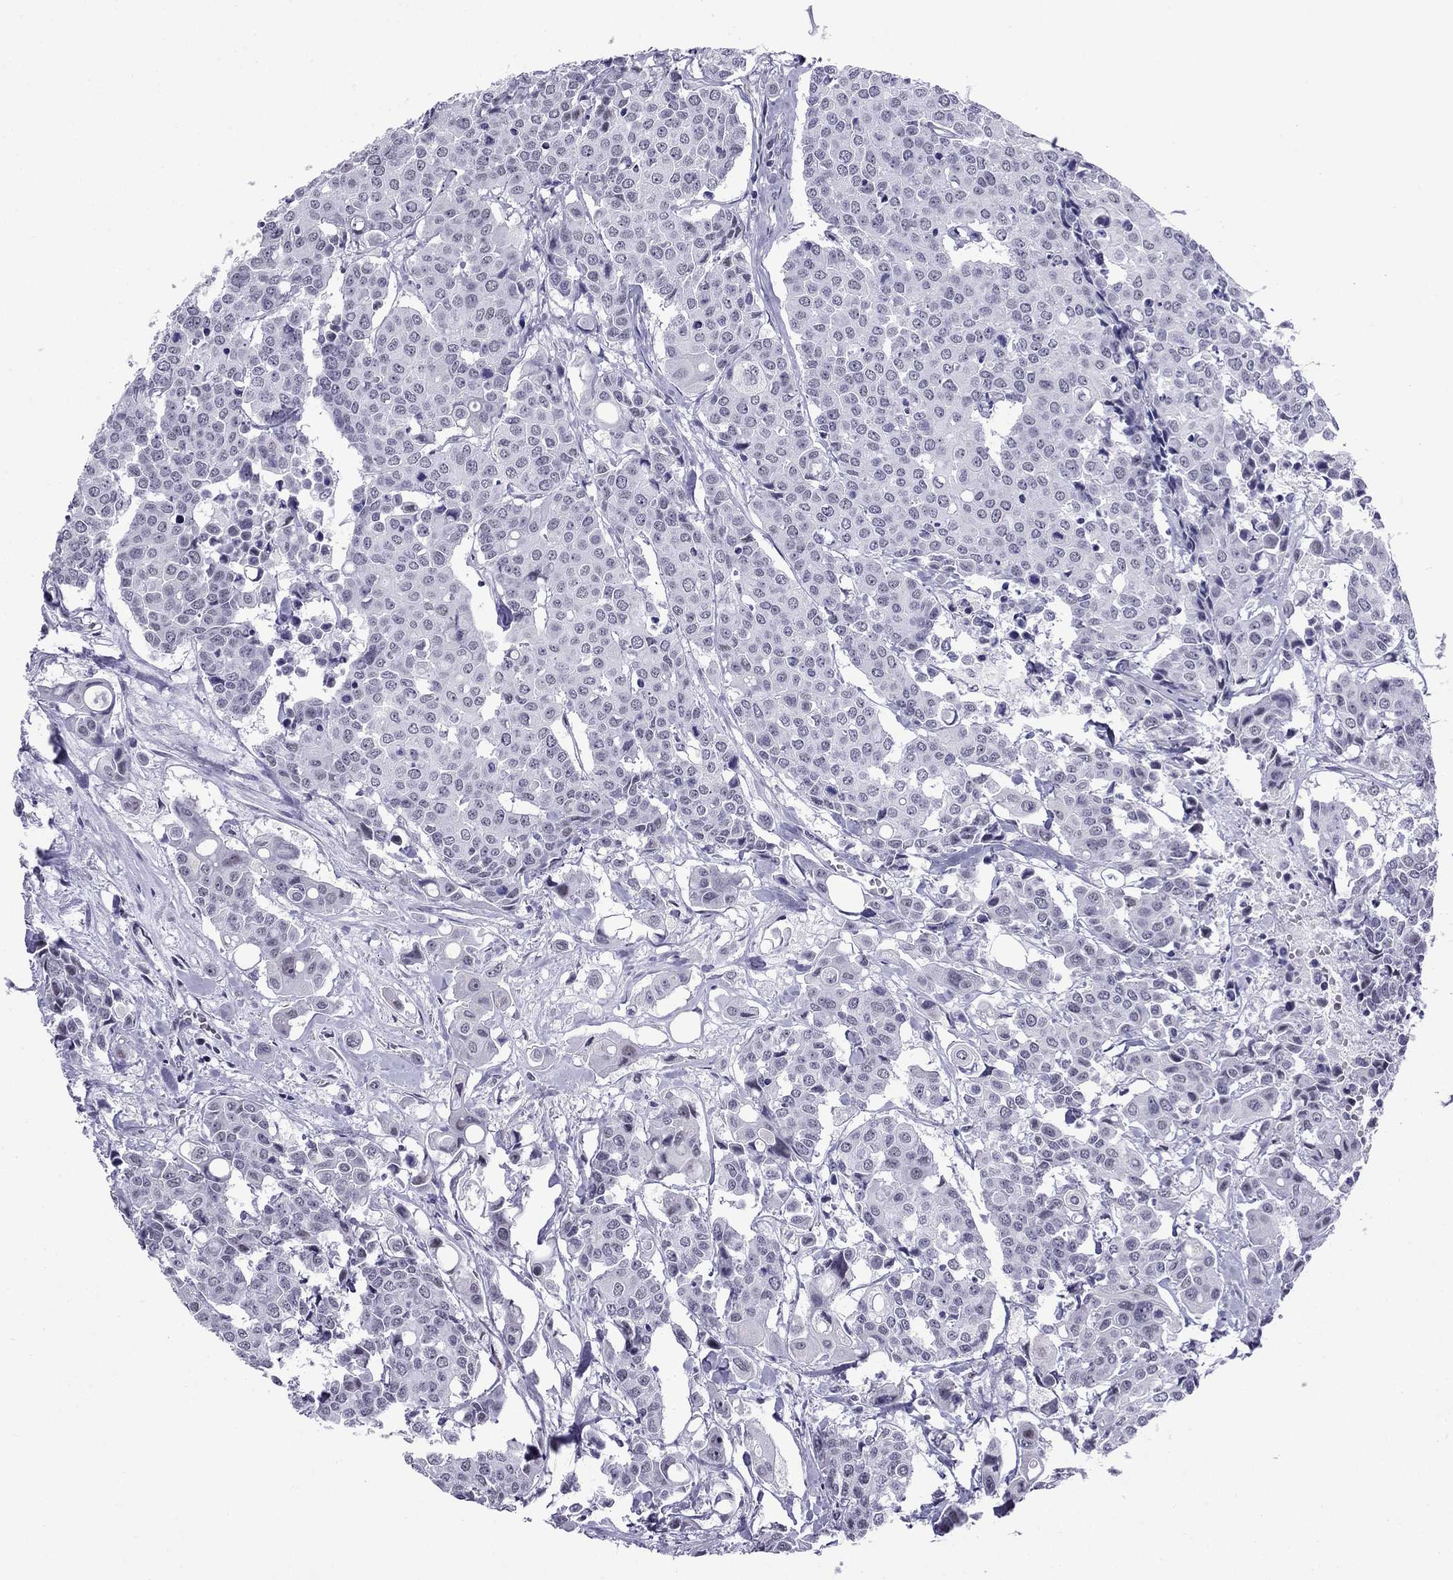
{"staining": {"intensity": "negative", "quantity": "none", "location": "none"}, "tissue": "carcinoid", "cell_type": "Tumor cells", "image_type": "cancer", "snomed": [{"axis": "morphology", "description": "Carcinoid, malignant, NOS"}, {"axis": "topography", "description": "Colon"}], "caption": "There is no significant positivity in tumor cells of carcinoid.", "gene": "ZNF646", "patient": {"sex": "male", "age": 81}}